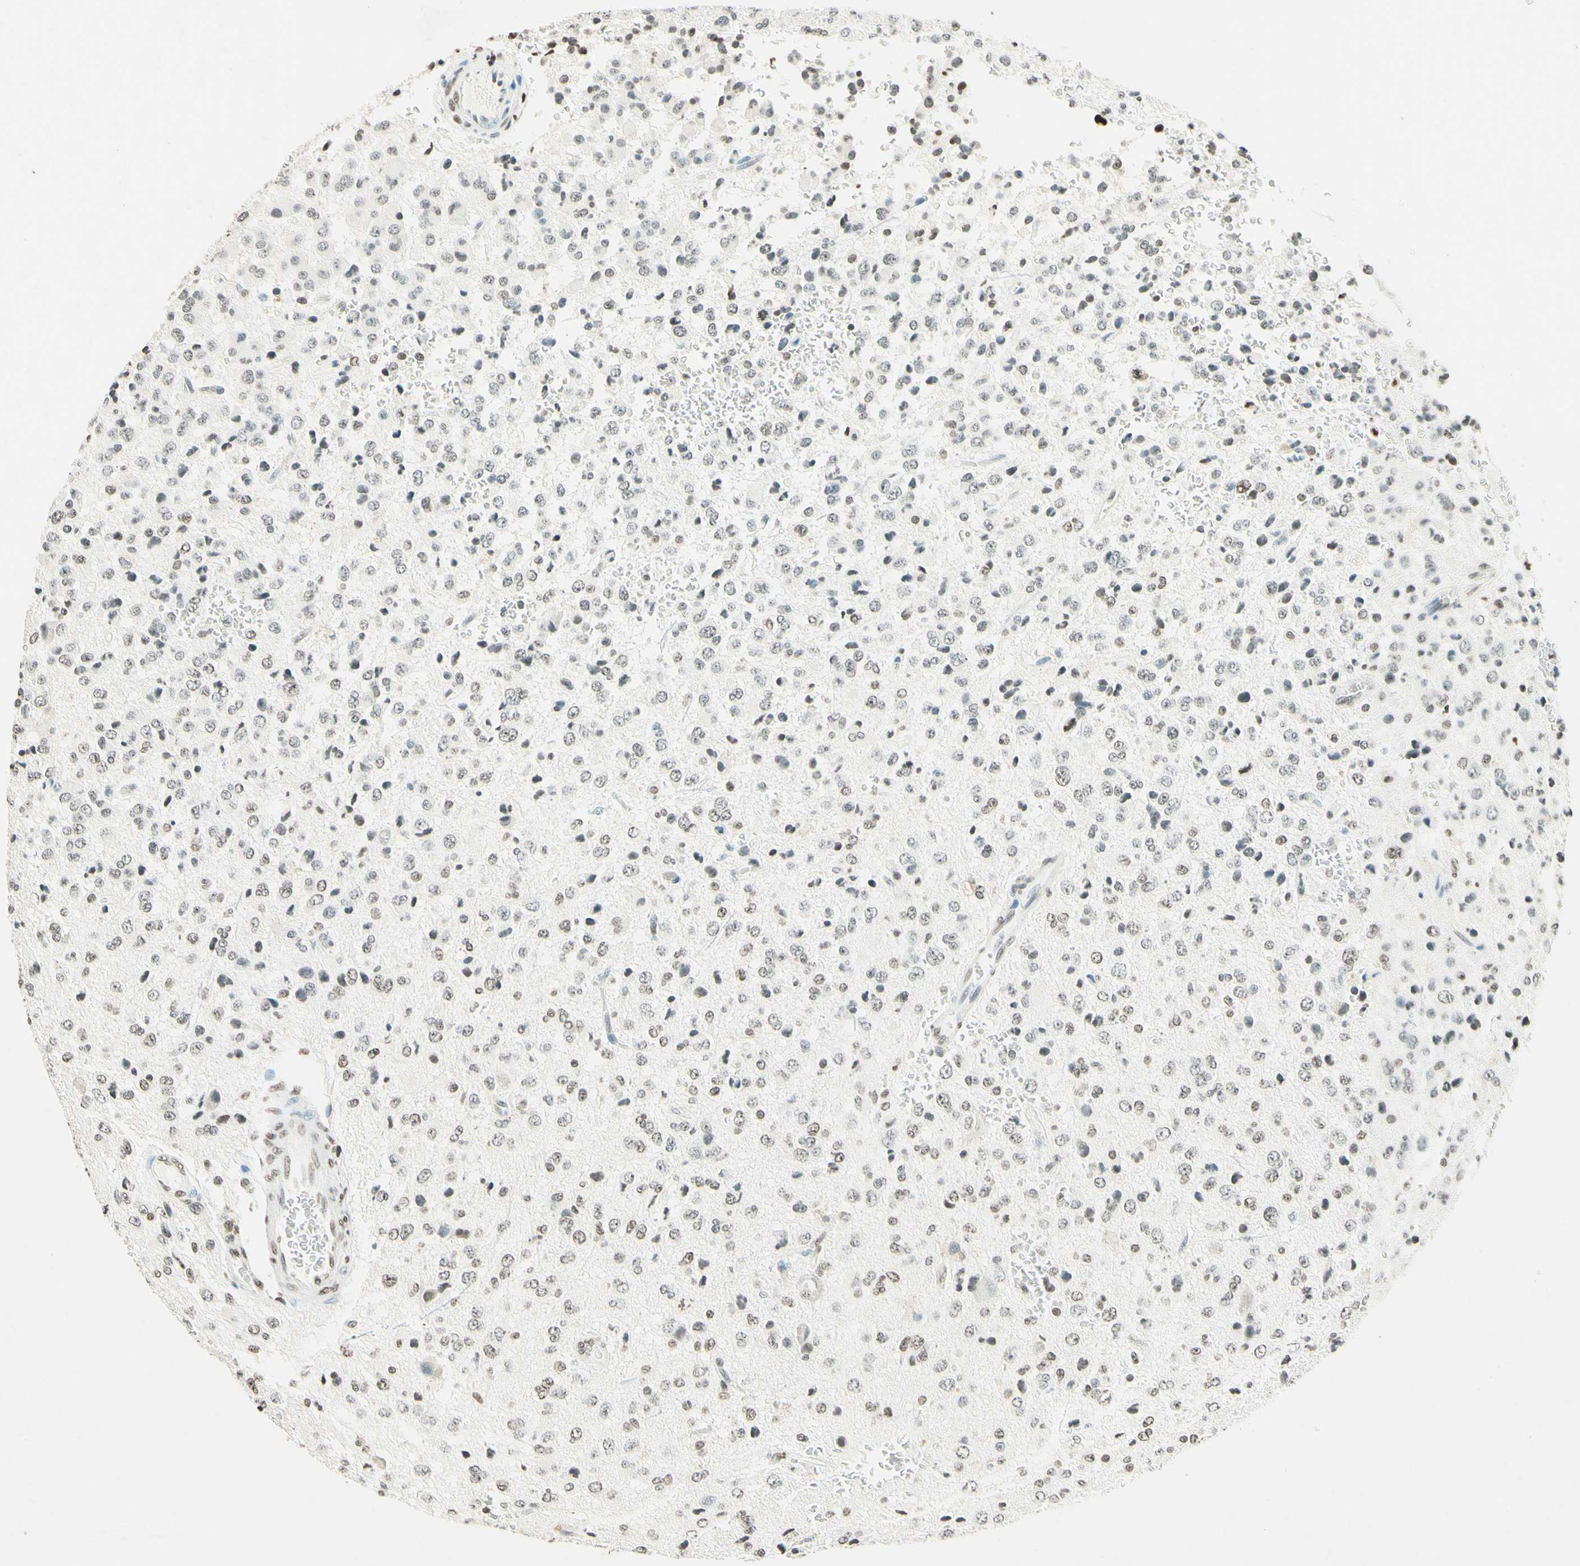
{"staining": {"intensity": "weak", "quantity": "25%-75%", "location": "nuclear"}, "tissue": "glioma", "cell_type": "Tumor cells", "image_type": "cancer", "snomed": [{"axis": "morphology", "description": "Glioma, malignant, High grade"}, {"axis": "topography", "description": "pancreas cauda"}], "caption": "High-grade glioma (malignant) tissue displays weak nuclear positivity in approximately 25%-75% of tumor cells, visualized by immunohistochemistry.", "gene": "MSH2", "patient": {"sex": "male", "age": 60}}